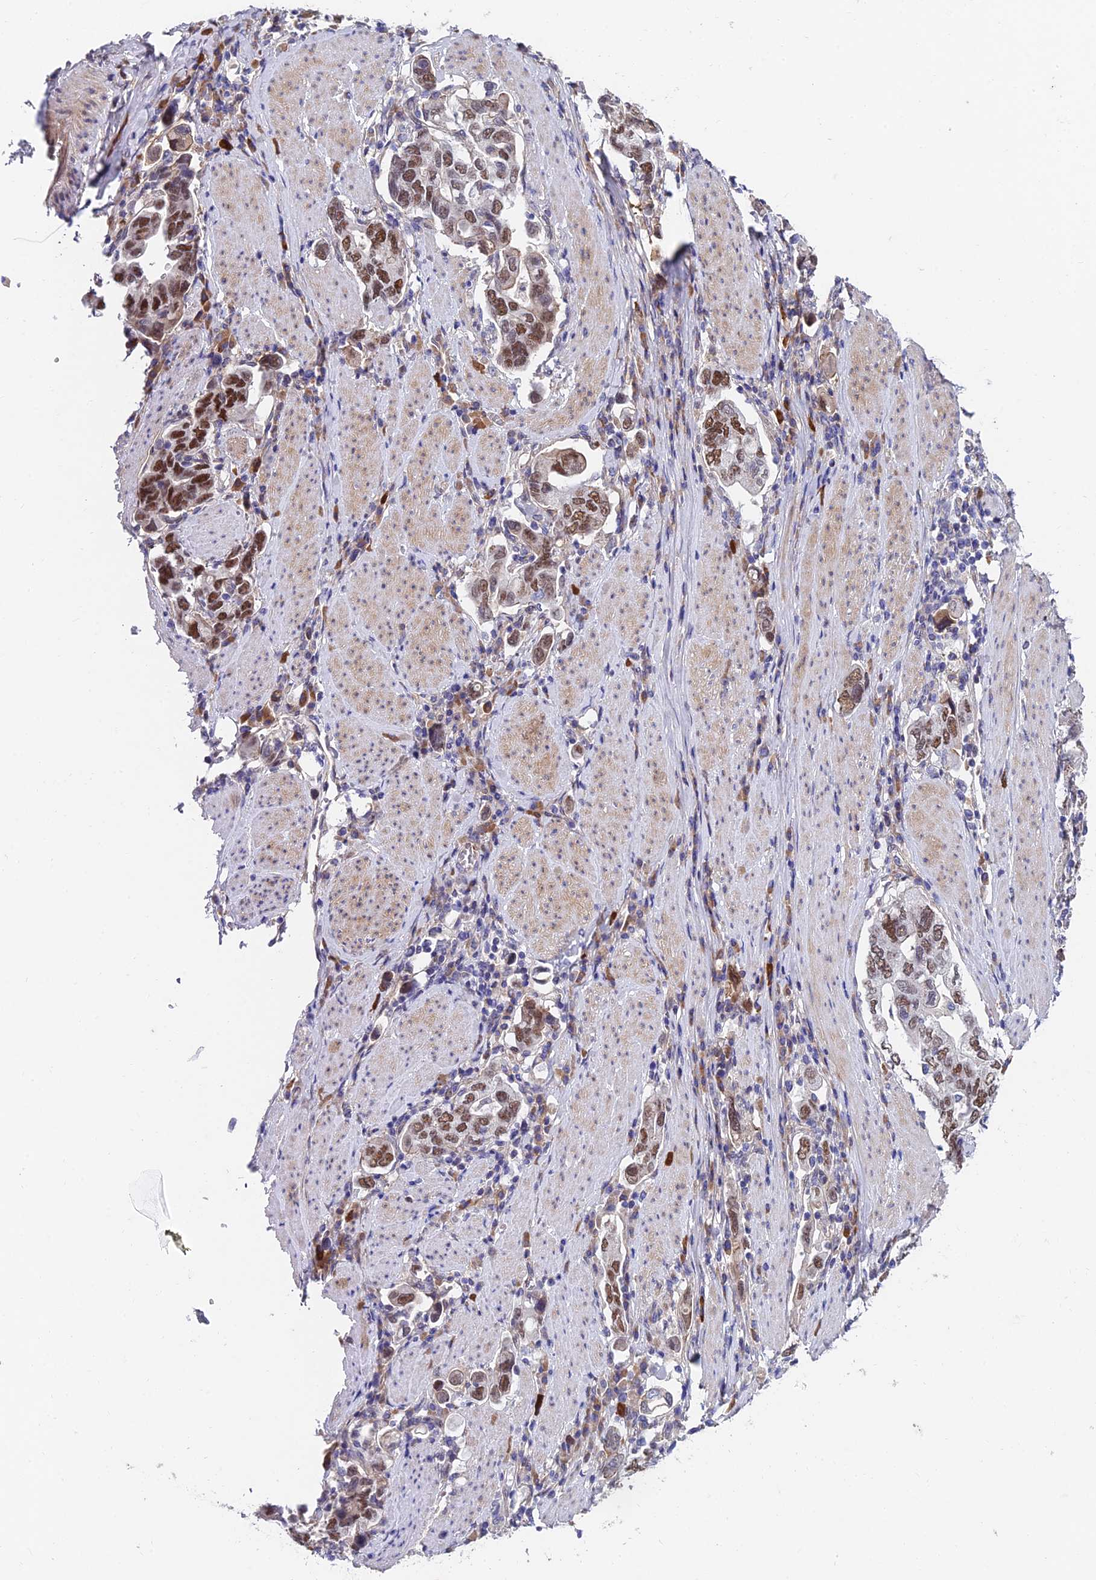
{"staining": {"intensity": "moderate", "quantity": "25%-75%", "location": "nuclear"}, "tissue": "stomach cancer", "cell_type": "Tumor cells", "image_type": "cancer", "snomed": [{"axis": "morphology", "description": "Adenocarcinoma, NOS"}, {"axis": "topography", "description": "Stomach, upper"}, {"axis": "topography", "description": "Stomach"}], "caption": "DAB immunohistochemical staining of human stomach cancer (adenocarcinoma) displays moderate nuclear protein positivity in approximately 25%-75% of tumor cells. Nuclei are stained in blue.", "gene": "TRIM24", "patient": {"sex": "male", "age": 62}}